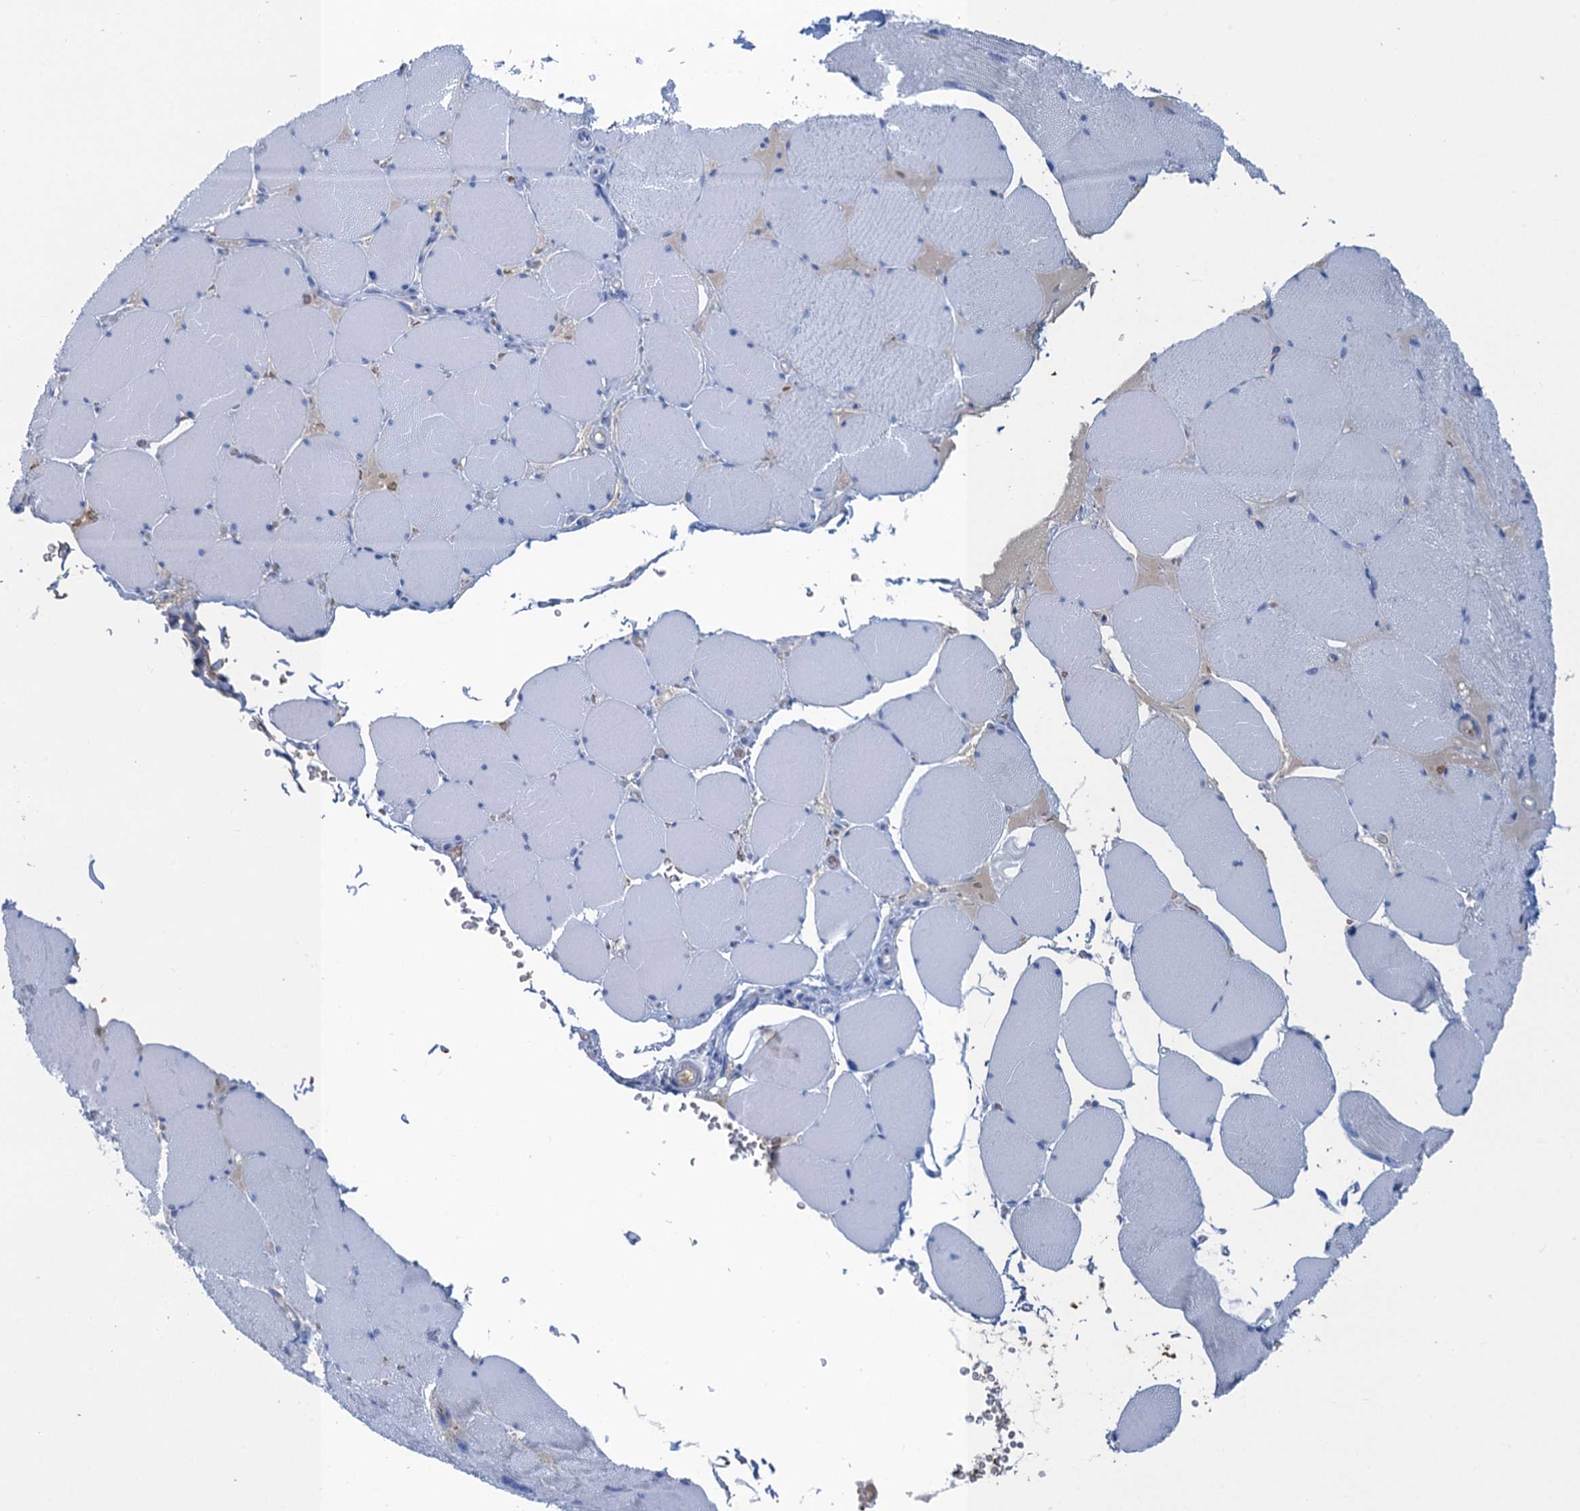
{"staining": {"intensity": "negative", "quantity": "none", "location": "none"}, "tissue": "skeletal muscle", "cell_type": "Myocytes", "image_type": "normal", "snomed": [{"axis": "morphology", "description": "Normal tissue, NOS"}, {"axis": "topography", "description": "Skeletal muscle"}, {"axis": "topography", "description": "Head-Neck"}], "caption": "DAB (3,3'-diaminobenzidine) immunohistochemical staining of benign skeletal muscle reveals no significant staining in myocytes. Nuclei are stained in blue.", "gene": "MYADML2", "patient": {"sex": "male", "age": 66}}